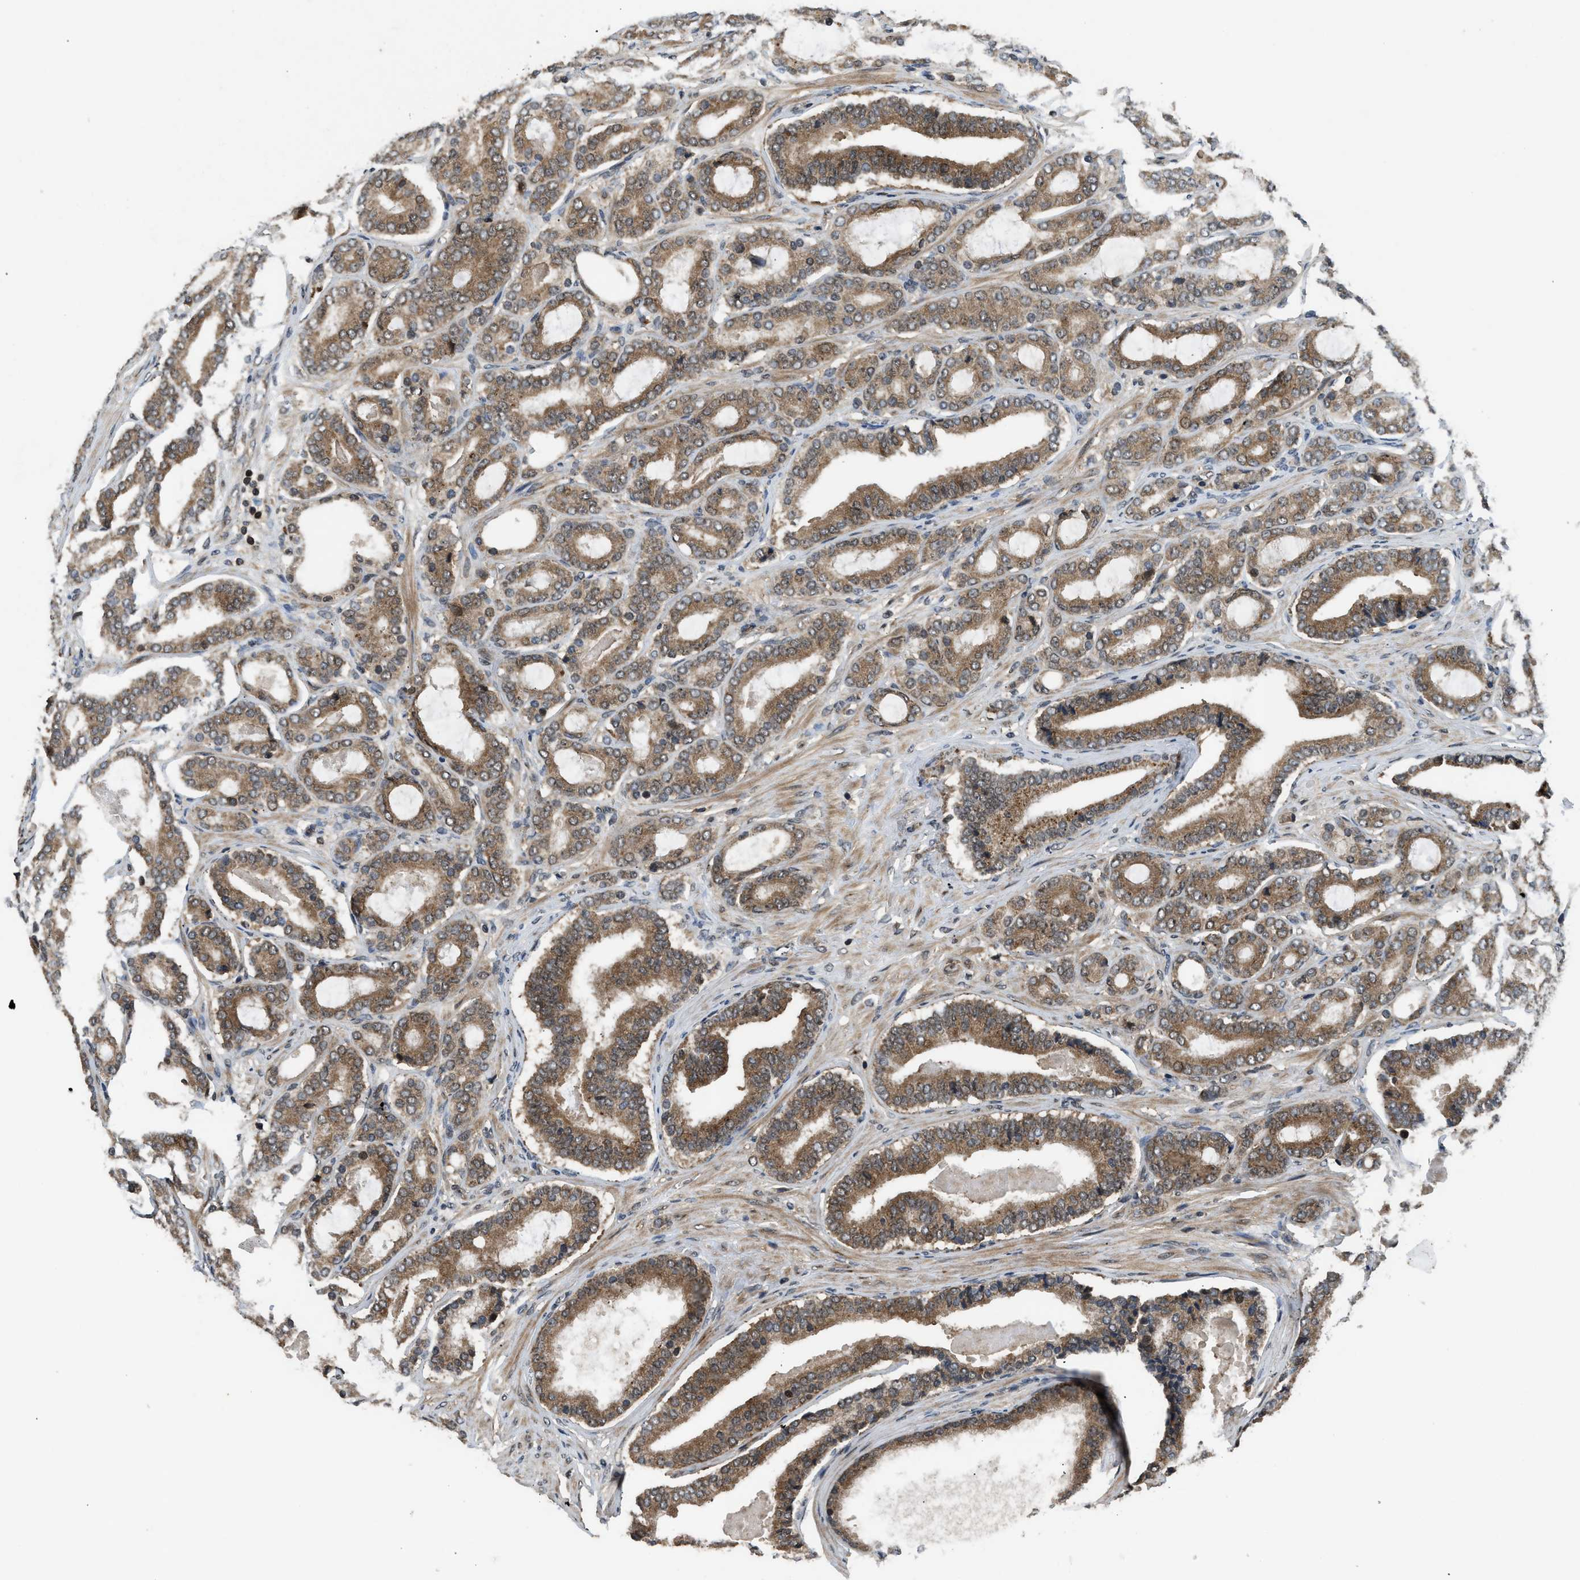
{"staining": {"intensity": "moderate", "quantity": ">75%", "location": "cytoplasmic/membranous"}, "tissue": "prostate cancer", "cell_type": "Tumor cells", "image_type": "cancer", "snomed": [{"axis": "morphology", "description": "Adenocarcinoma, High grade"}, {"axis": "topography", "description": "Prostate"}], "caption": "Moderate cytoplasmic/membranous expression for a protein is identified in about >75% of tumor cells of prostate cancer (high-grade adenocarcinoma) using immunohistochemistry.", "gene": "RPS6KB1", "patient": {"sex": "male", "age": 60}}